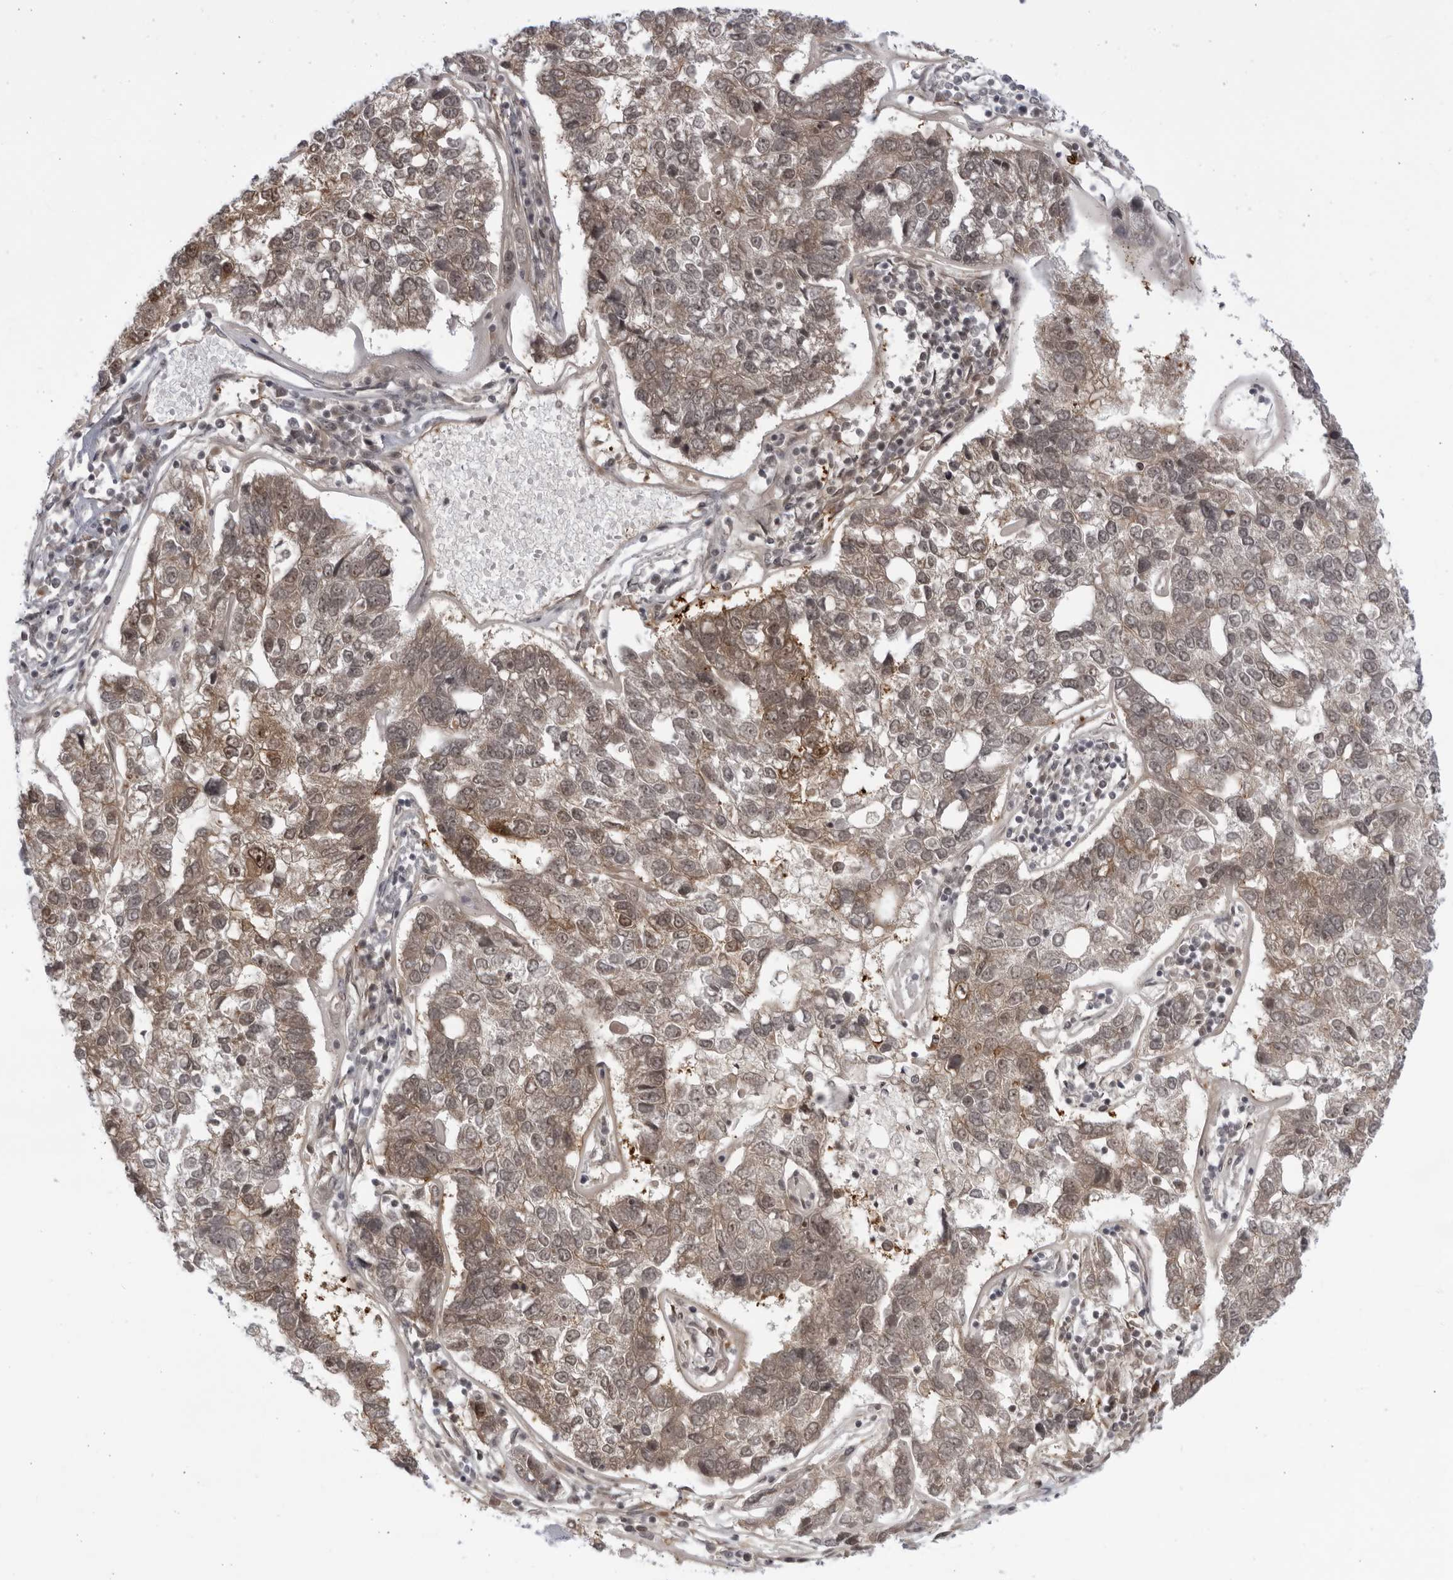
{"staining": {"intensity": "weak", "quantity": ">75%", "location": "cytoplasmic/membranous,nuclear"}, "tissue": "pancreatic cancer", "cell_type": "Tumor cells", "image_type": "cancer", "snomed": [{"axis": "morphology", "description": "Adenocarcinoma, NOS"}, {"axis": "topography", "description": "Pancreas"}], "caption": "DAB immunohistochemical staining of pancreatic adenocarcinoma demonstrates weak cytoplasmic/membranous and nuclear protein expression in about >75% of tumor cells.", "gene": "ITGB3BP", "patient": {"sex": "female", "age": 61}}